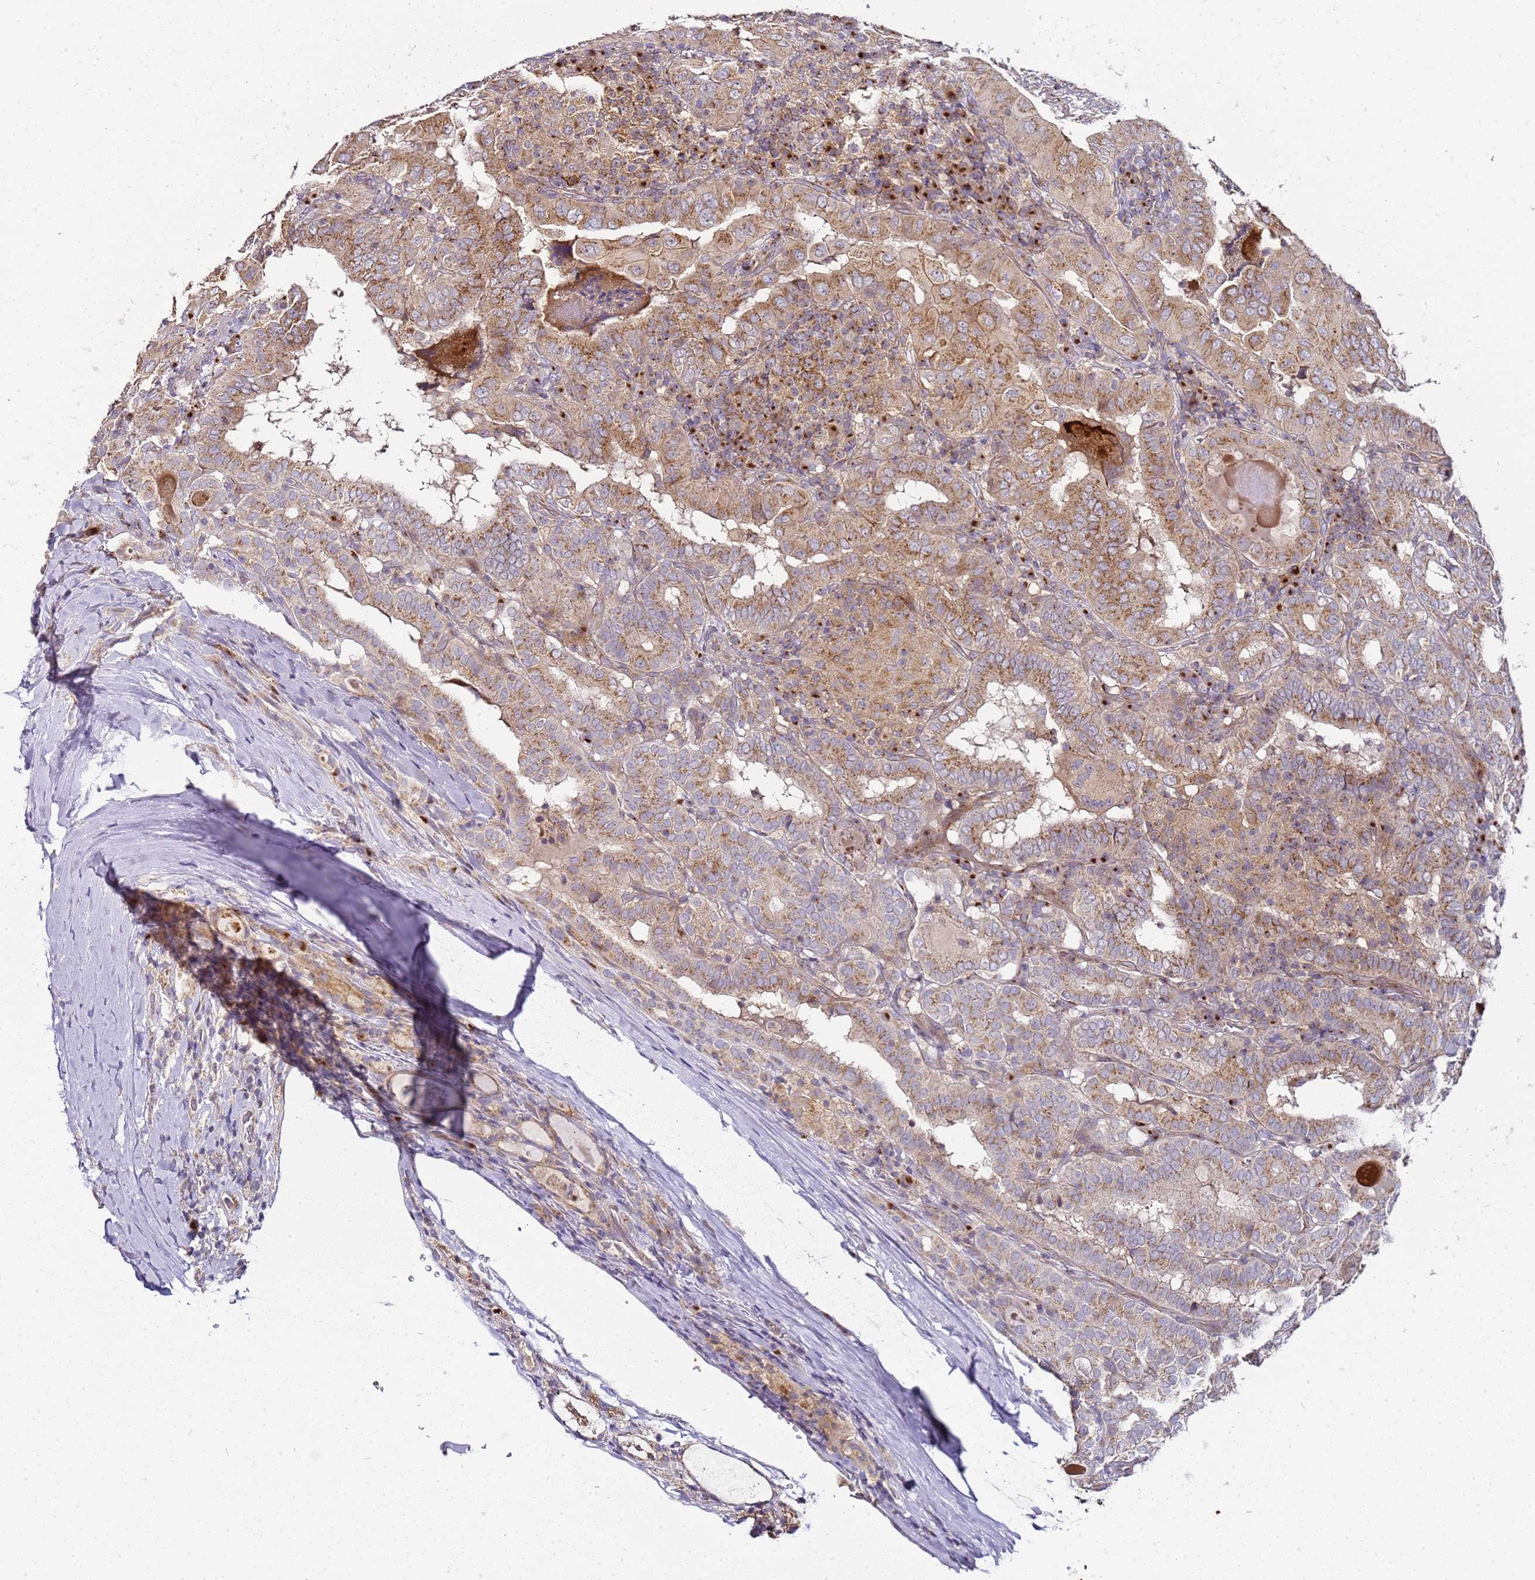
{"staining": {"intensity": "moderate", "quantity": "25%-75%", "location": "cytoplasmic/membranous"}, "tissue": "thyroid cancer", "cell_type": "Tumor cells", "image_type": "cancer", "snomed": [{"axis": "morphology", "description": "Papillary adenocarcinoma, NOS"}, {"axis": "topography", "description": "Thyroid gland"}], "caption": "Papillary adenocarcinoma (thyroid) stained with immunohistochemistry (IHC) shows moderate cytoplasmic/membranous staining in about 25%-75% of tumor cells. The protein is stained brown, and the nuclei are stained in blue (DAB IHC with brightfield microscopy, high magnification).", "gene": "MRPL49", "patient": {"sex": "female", "age": 72}}